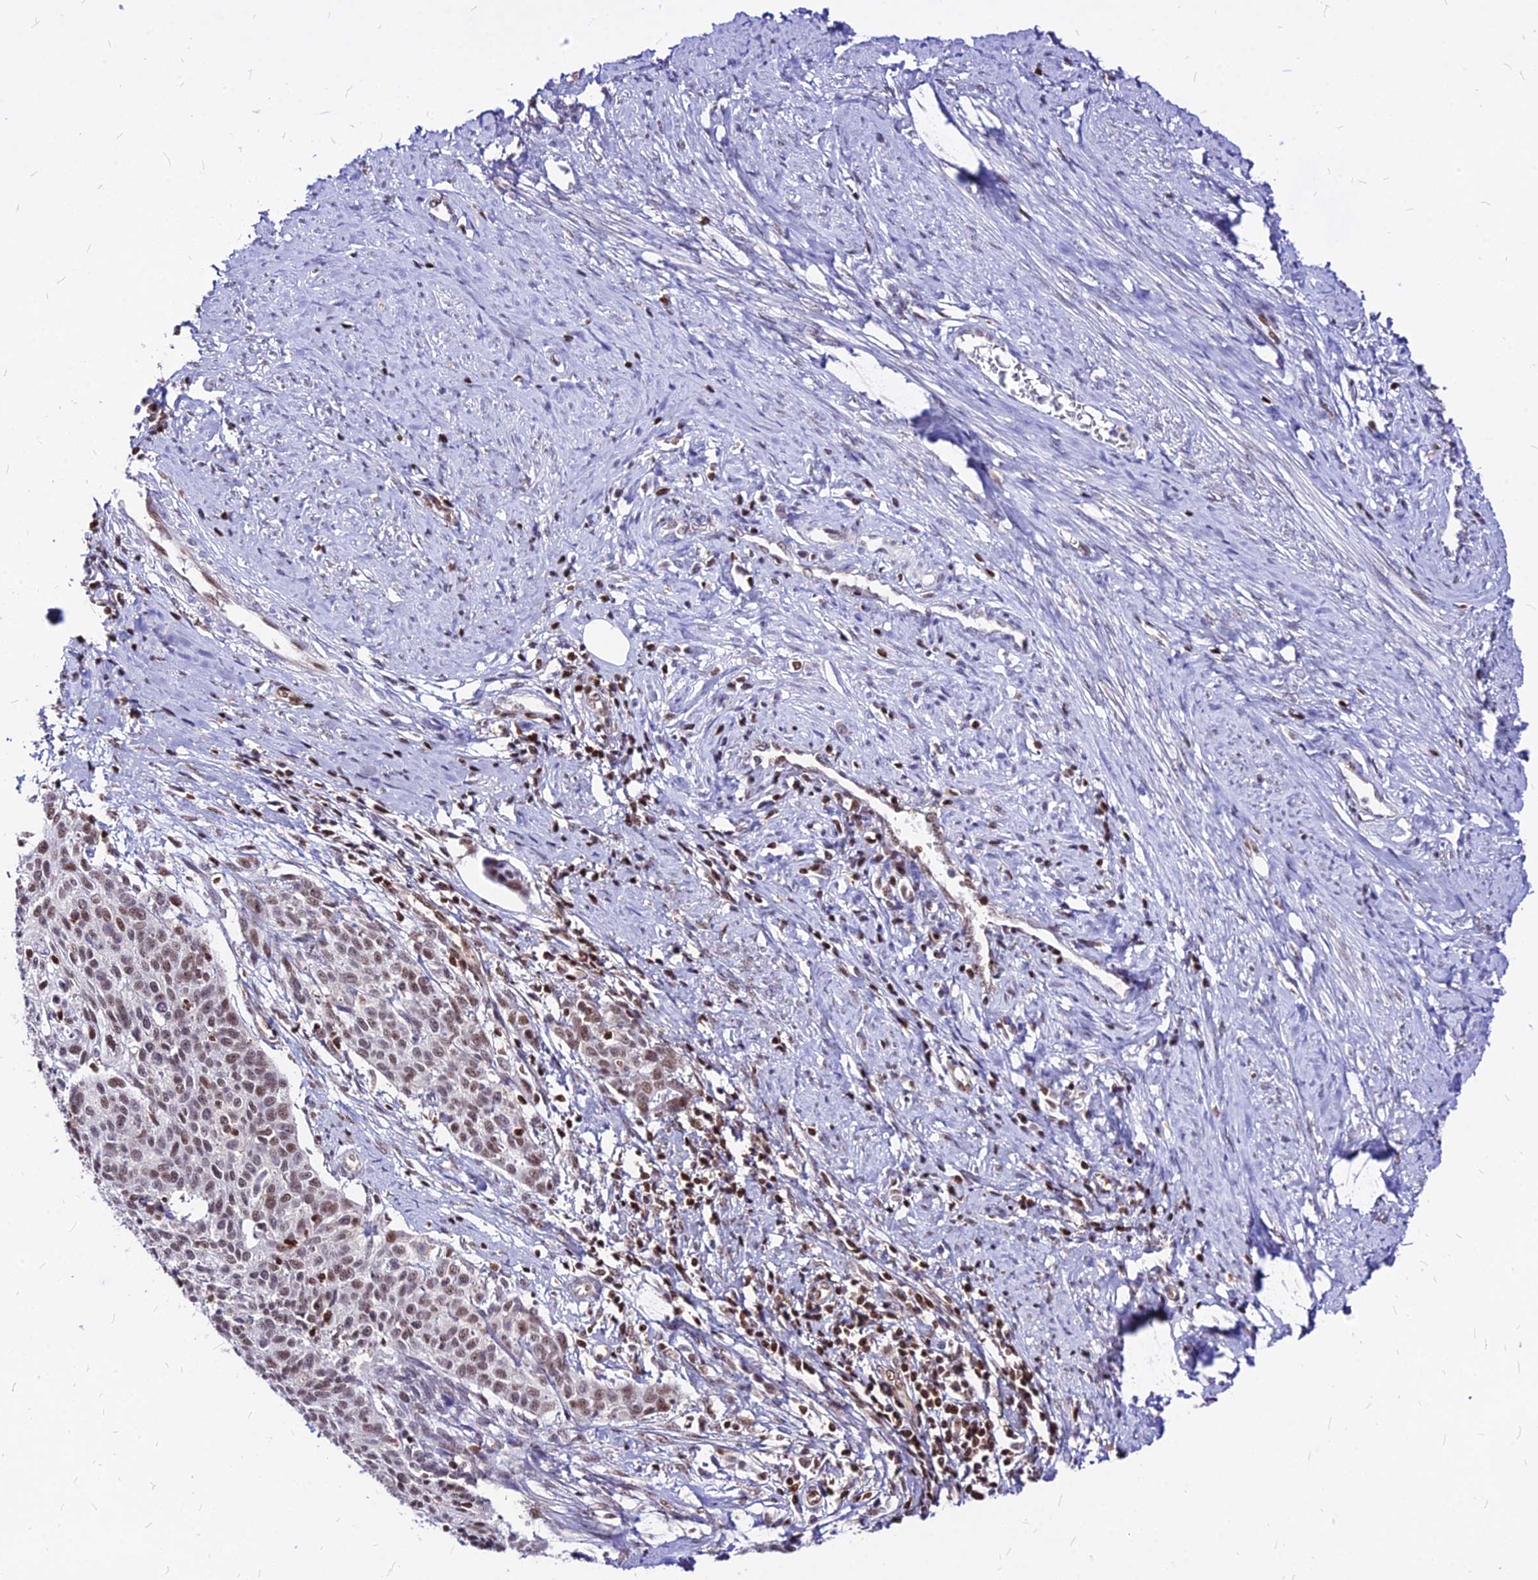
{"staining": {"intensity": "weak", "quantity": ">75%", "location": "nuclear"}, "tissue": "cervical cancer", "cell_type": "Tumor cells", "image_type": "cancer", "snomed": [{"axis": "morphology", "description": "Squamous cell carcinoma, NOS"}, {"axis": "topography", "description": "Cervix"}], "caption": "Cervical cancer (squamous cell carcinoma) tissue shows weak nuclear expression in about >75% of tumor cells, visualized by immunohistochemistry.", "gene": "PAXX", "patient": {"sex": "female", "age": 39}}